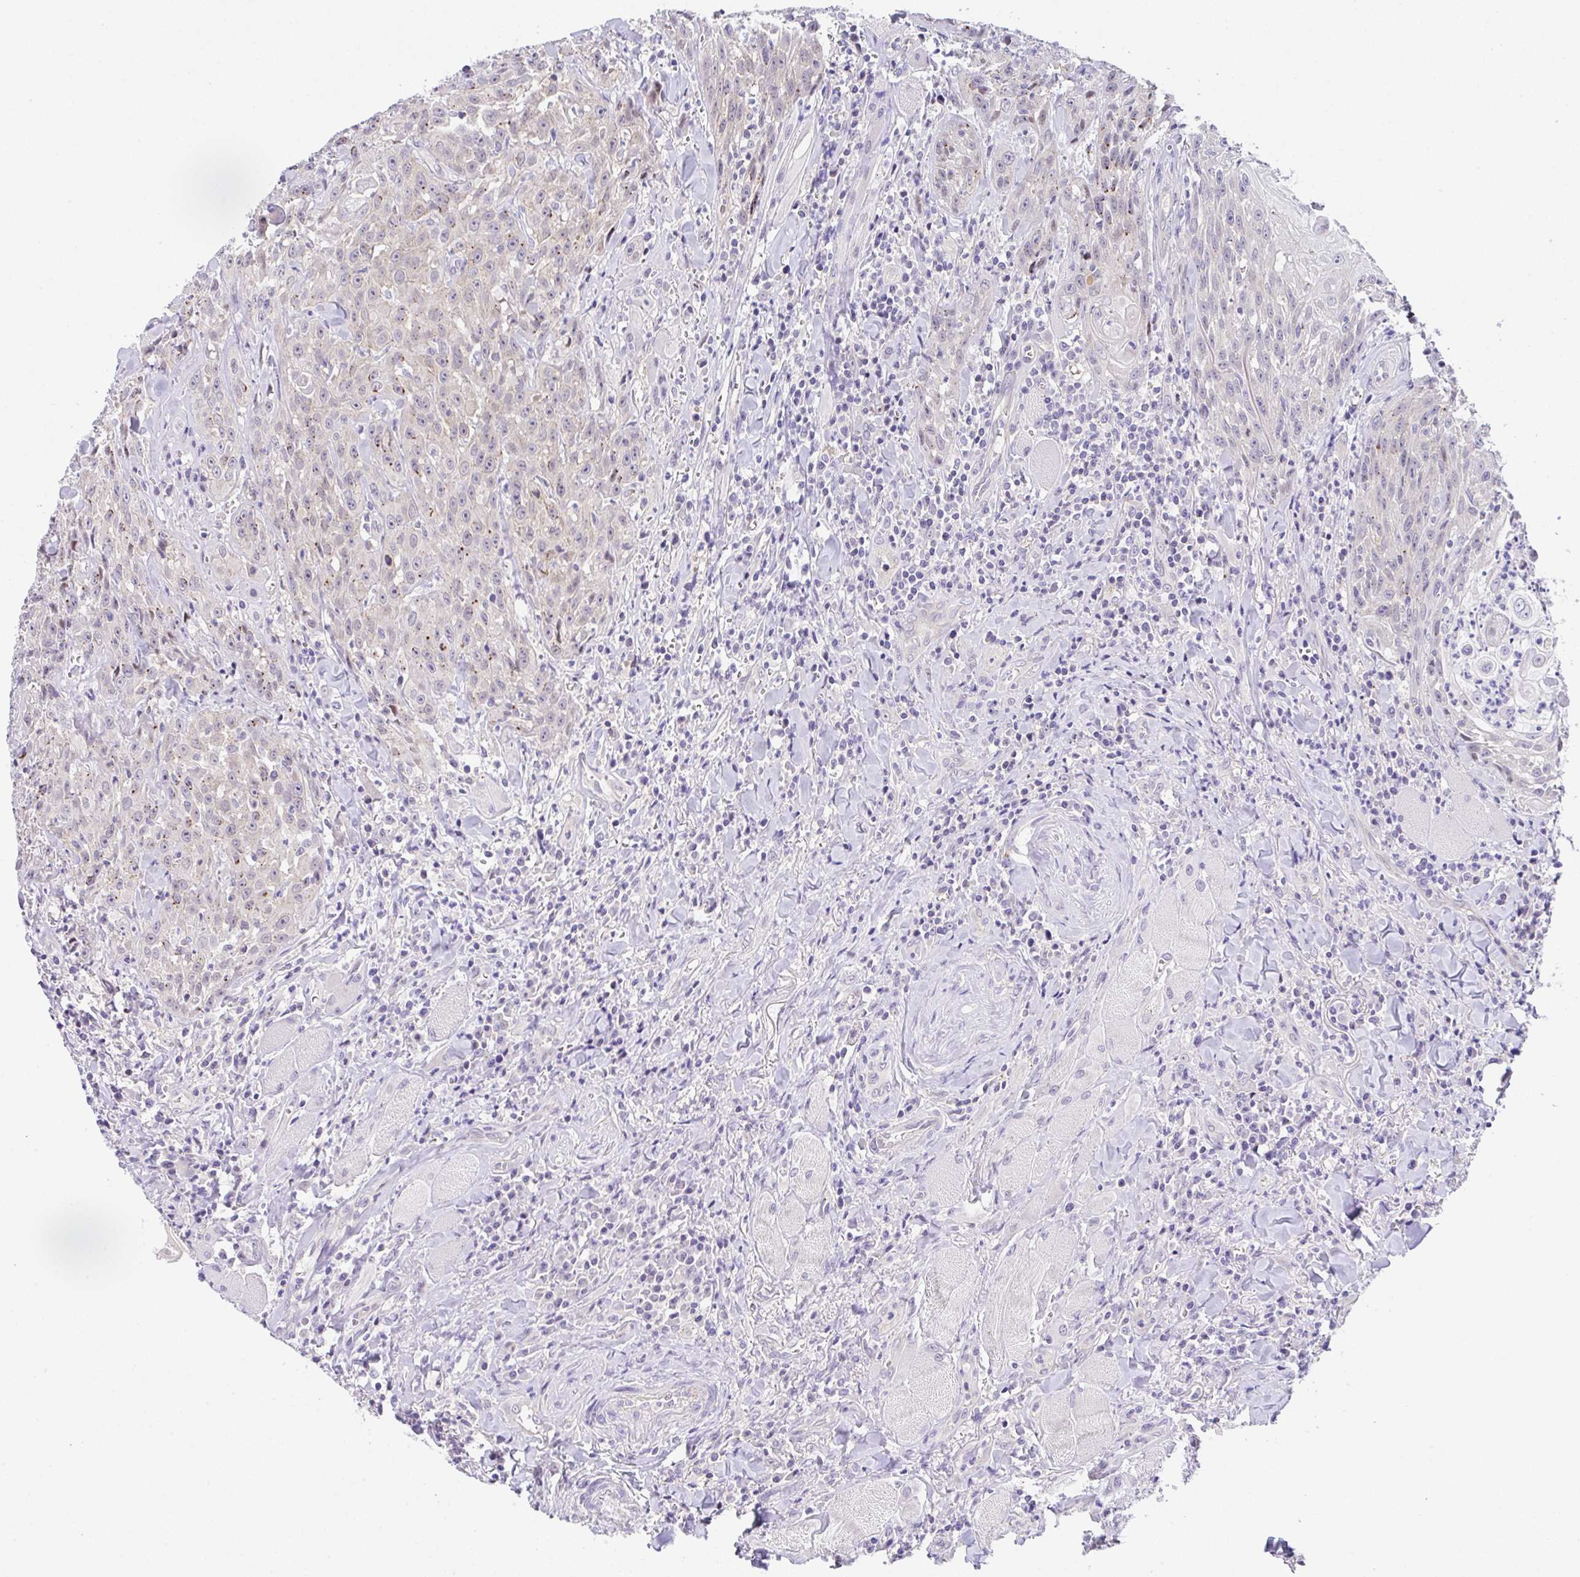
{"staining": {"intensity": "negative", "quantity": "none", "location": "none"}, "tissue": "head and neck cancer", "cell_type": "Tumor cells", "image_type": "cancer", "snomed": [{"axis": "morphology", "description": "Normal tissue, NOS"}, {"axis": "morphology", "description": "Squamous cell carcinoma, NOS"}, {"axis": "topography", "description": "Oral tissue"}, {"axis": "topography", "description": "Head-Neck"}], "caption": "There is no significant positivity in tumor cells of squamous cell carcinoma (head and neck).", "gene": "CGNL1", "patient": {"sex": "female", "age": 70}}